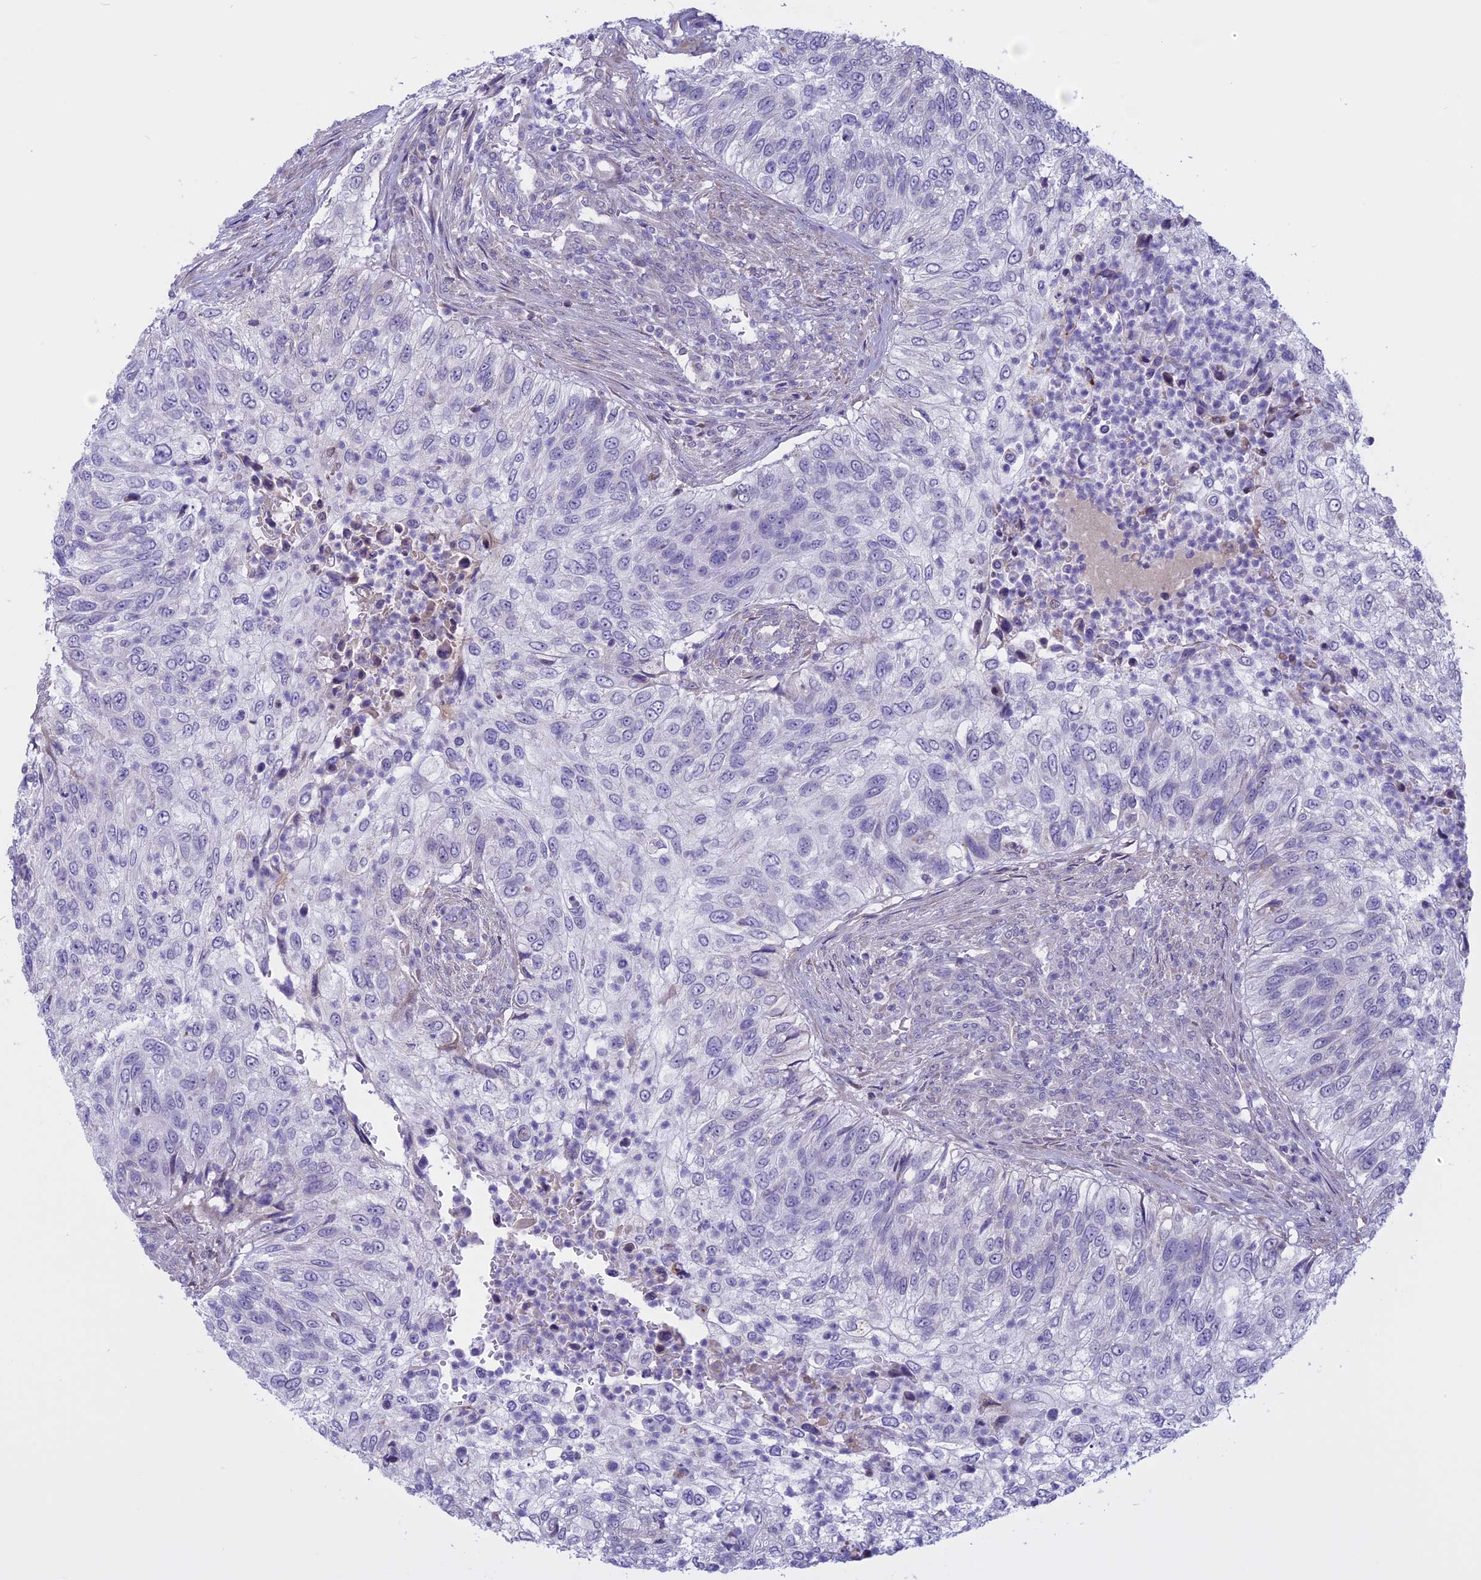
{"staining": {"intensity": "negative", "quantity": "none", "location": "none"}, "tissue": "urothelial cancer", "cell_type": "Tumor cells", "image_type": "cancer", "snomed": [{"axis": "morphology", "description": "Urothelial carcinoma, High grade"}, {"axis": "topography", "description": "Urinary bladder"}], "caption": "Immunohistochemistry of urothelial cancer reveals no expression in tumor cells. (Stains: DAB IHC with hematoxylin counter stain, Microscopy: brightfield microscopy at high magnification).", "gene": "SPHKAP", "patient": {"sex": "female", "age": 60}}